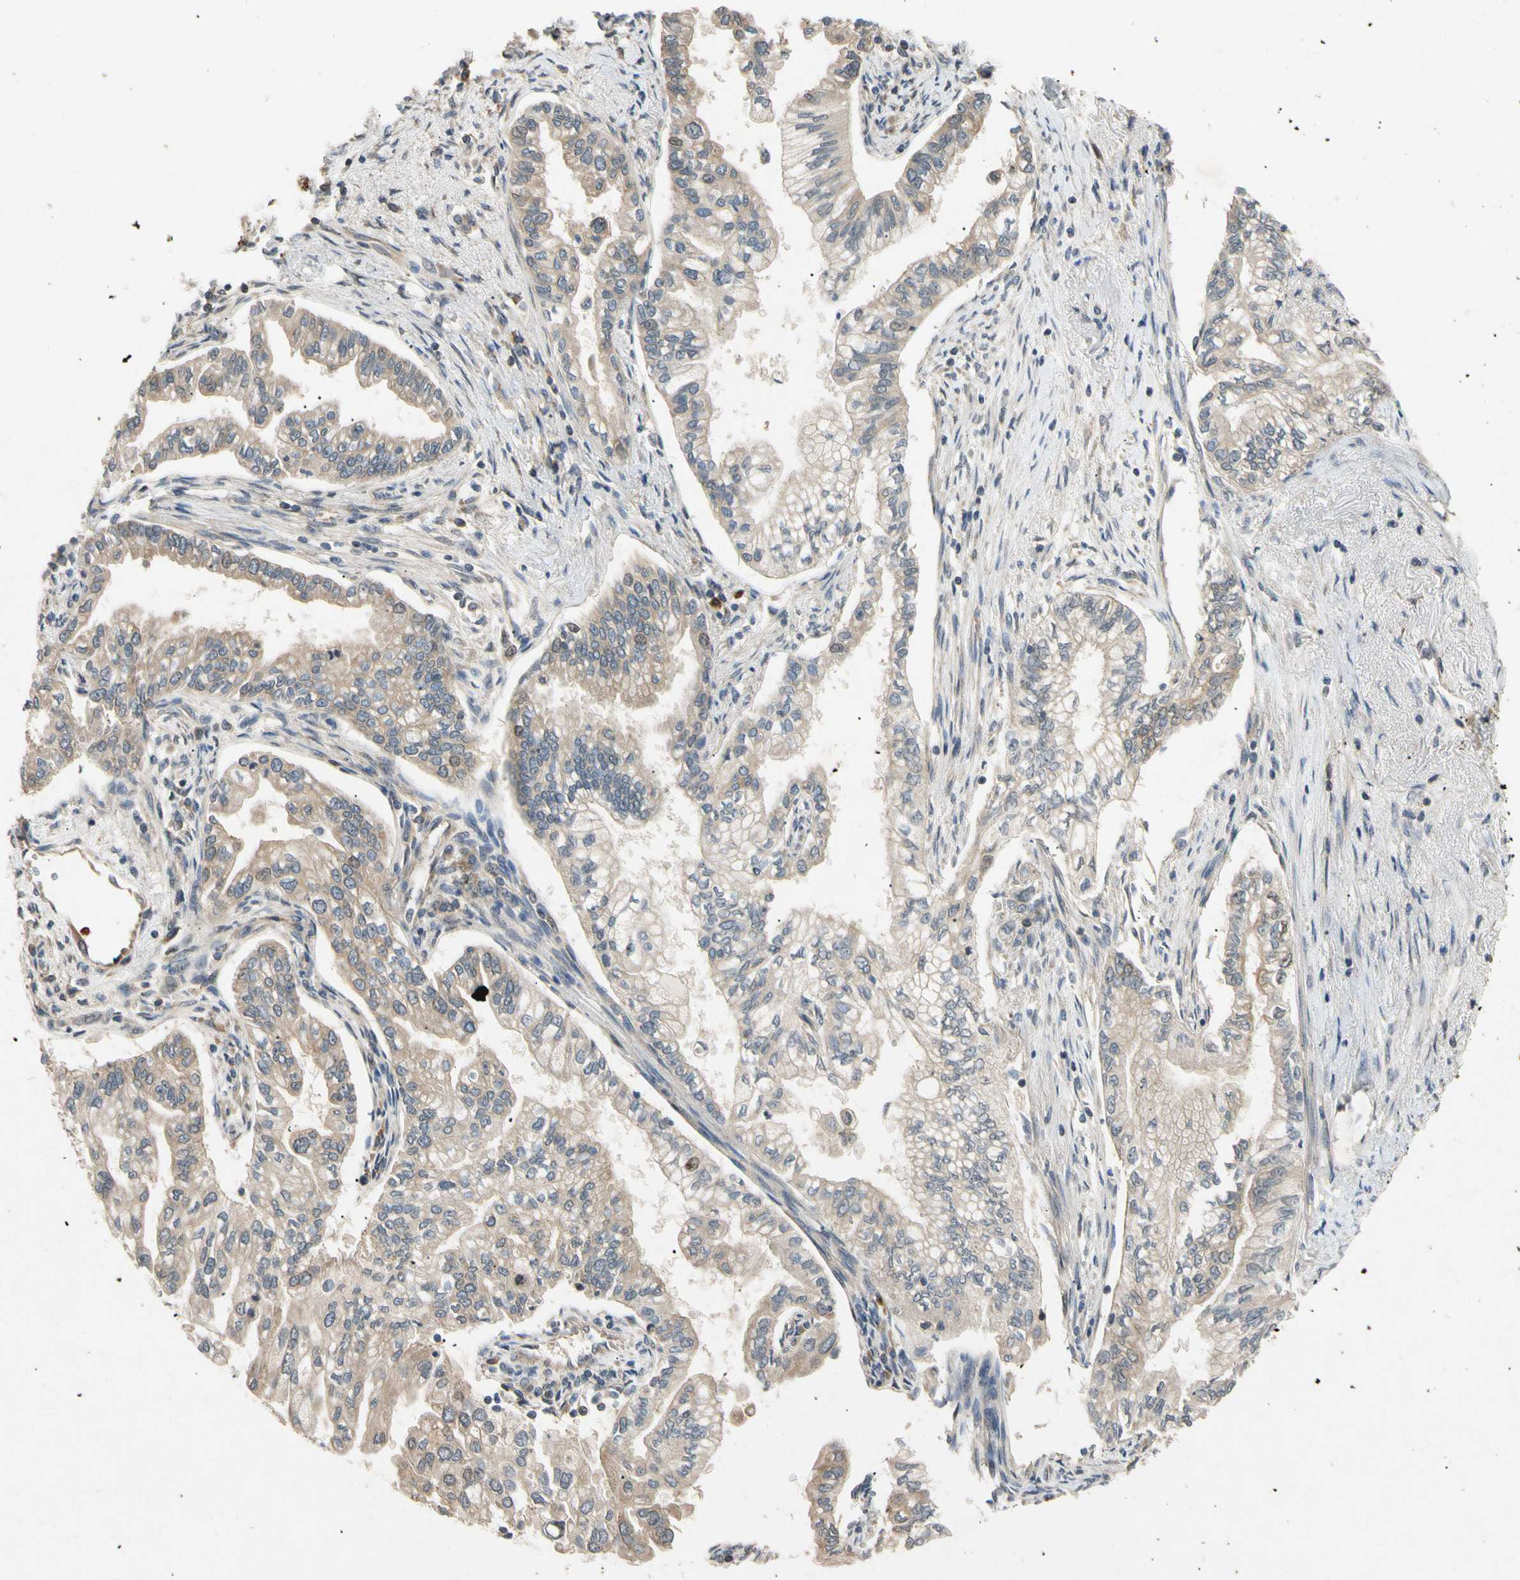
{"staining": {"intensity": "weak", "quantity": "25%-75%", "location": "cytoplasmic/membranous"}, "tissue": "pancreatic cancer", "cell_type": "Tumor cells", "image_type": "cancer", "snomed": [{"axis": "morphology", "description": "Normal tissue, NOS"}, {"axis": "topography", "description": "Pancreas"}], "caption": "The immunohistochemical stain shows weak cytoplasmic/membranous expression in tumor cells of pancreatic cancer tissue. (Stains: DAB in brown, nuclei in blue, Microscopy: brightfield microscopy at high magnification).", "gene": "EIF1AX", "patient": {"sex": "male", "age": 42}}